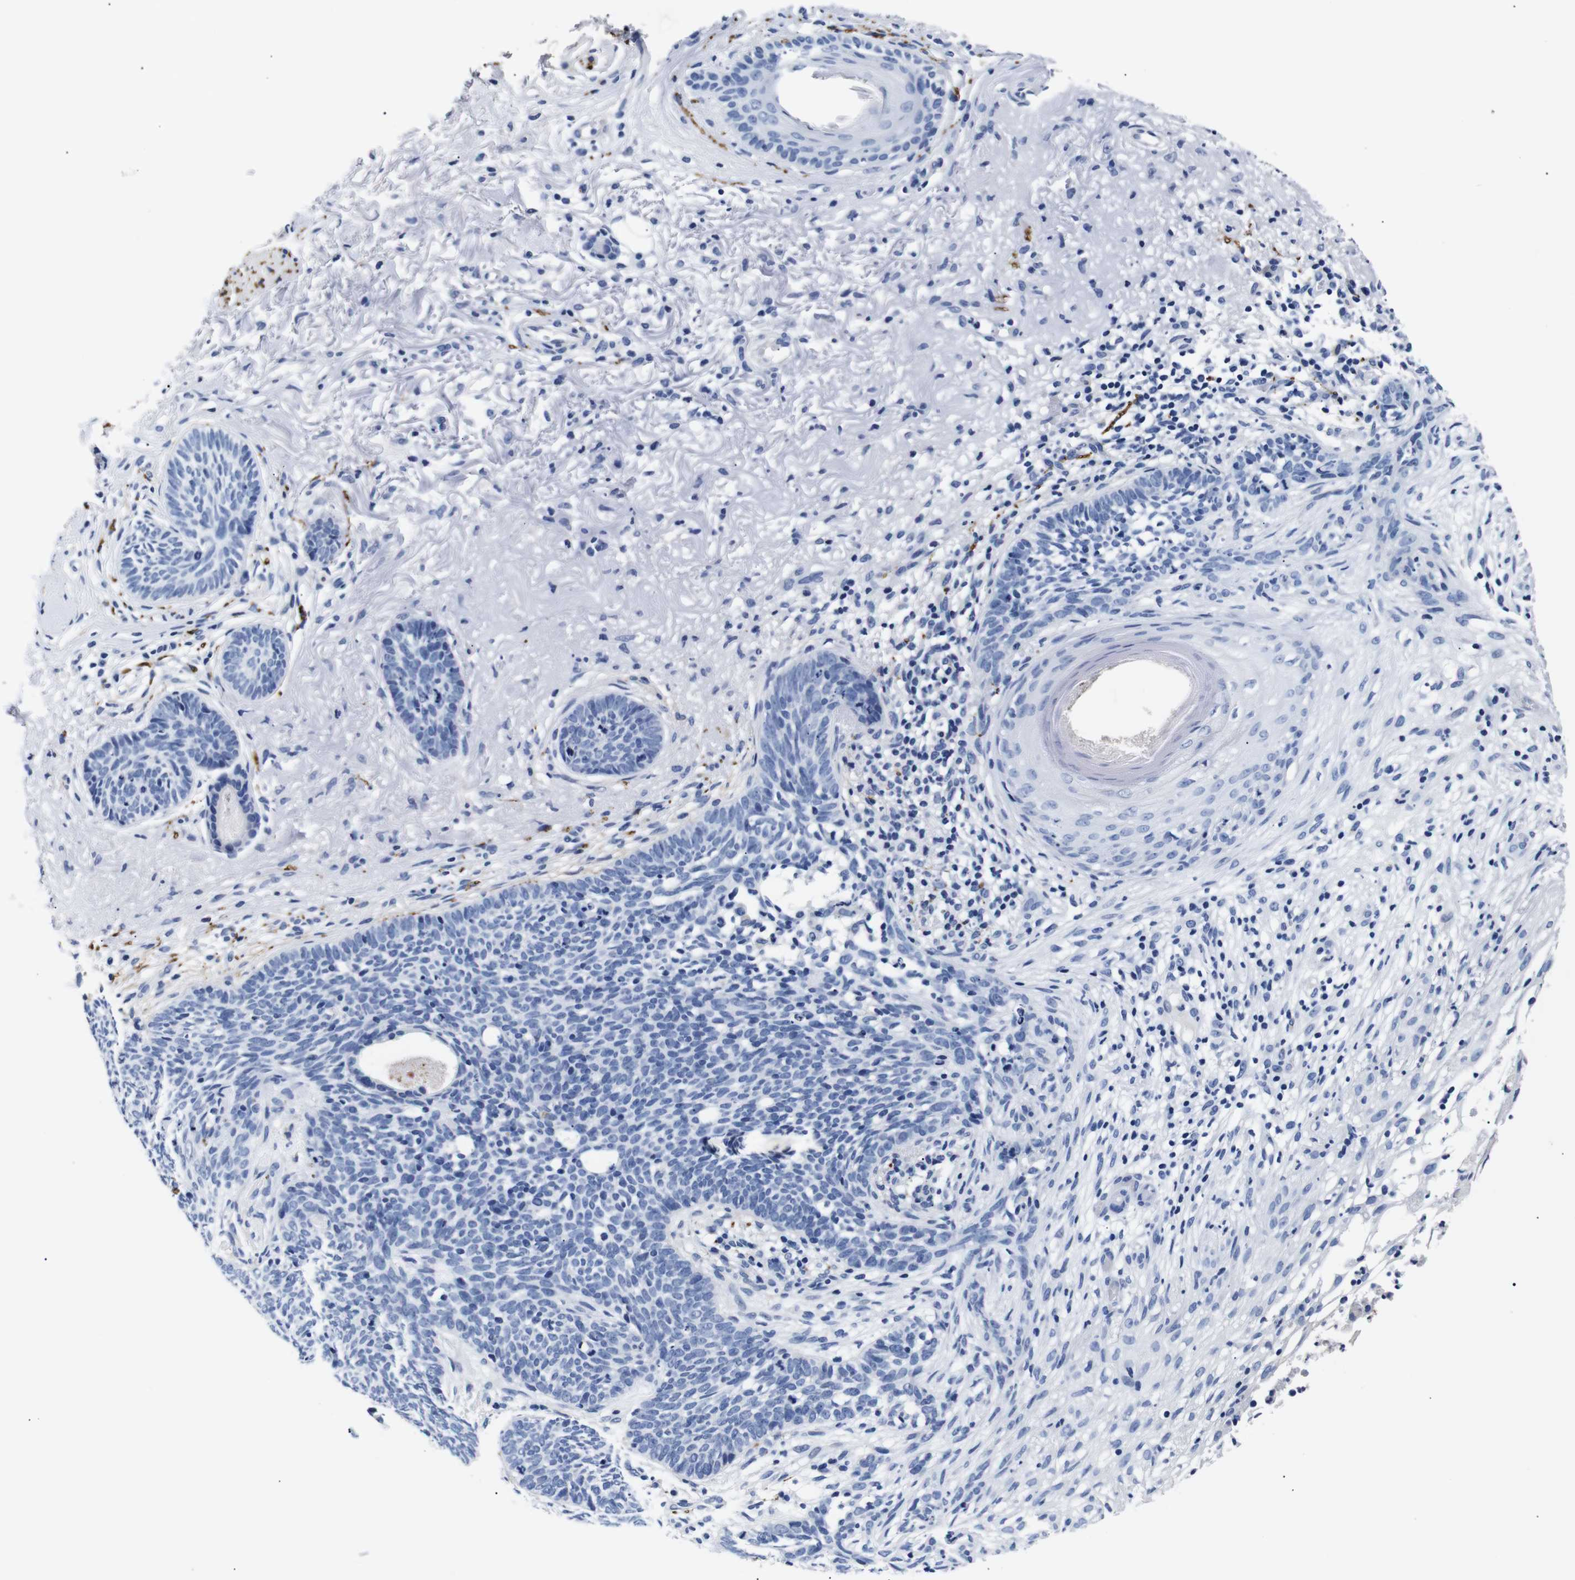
{"staining": {"intensity": "negative", "quantity": "none", "location": "none"}, "tissue": "skin cancer", "cell_type": "Tumor cells", "image_type": "cancer", "snomed": [{"axis": "morphology", "description": "Basal cell carcinoma"}, {"axis": "topography", "description": "Skin"}], "caption": "Photomicrograph shows no significant protein staining in tumor cells of skin cancer (basal cell carcinoma). Nuclei are stained in blue.", "gene": "GAP43", "patient": {"sex": "female", "age": 70}}